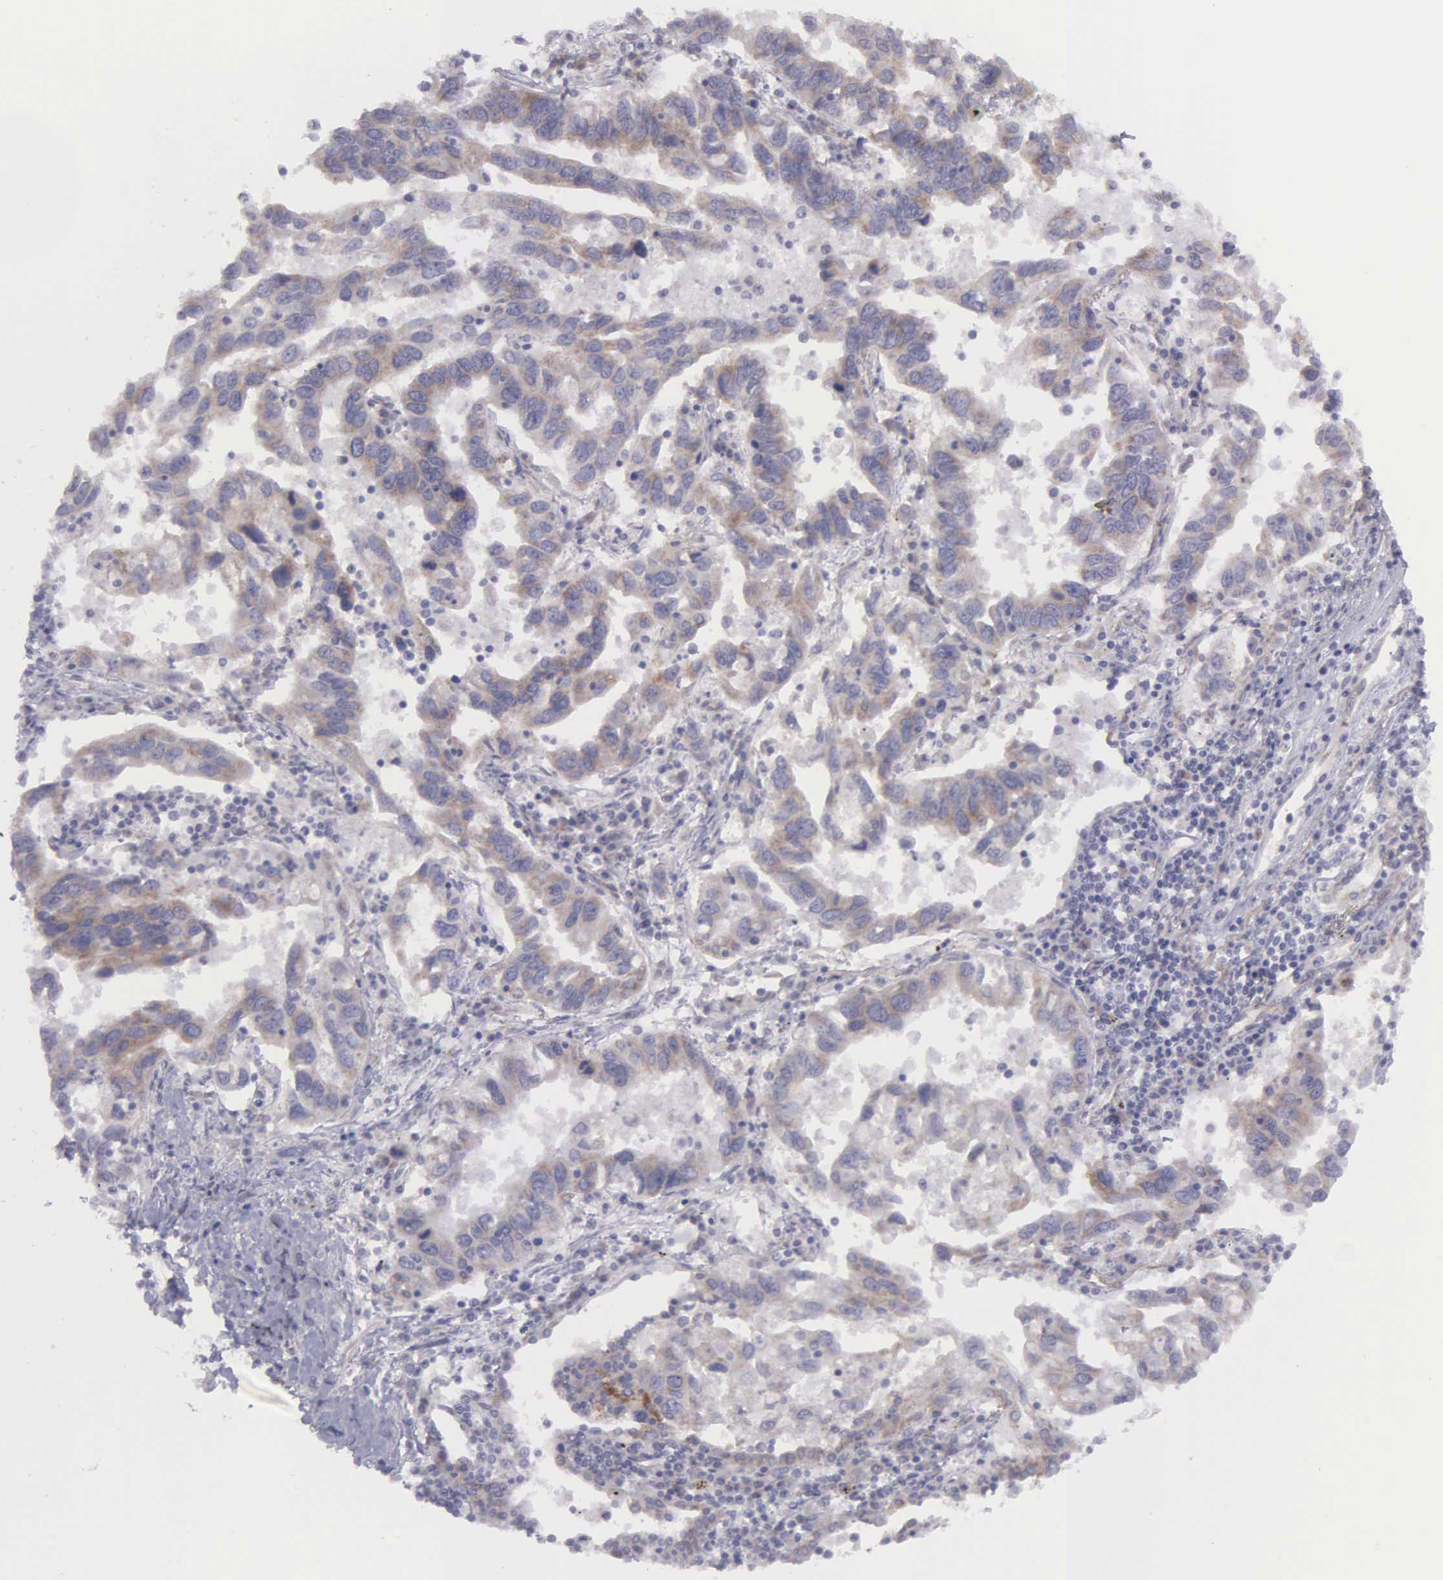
{"staining": {"intensity": "weak", "quantity": "25%-75%", "location": "cytoplasmic/membranous"}, "tissue": "lung cancer", "cell_type": "Tumor cells", "image_type": "cancer", "snomed": [{"axis": "morphology", "description": "Adenocarcinoma, NOS"}, {"axis": "topography", "description": "Lung"}], "caption": "Tumor cells demonstrate low levels of weak cytoplasmic/membranous positivity in about 25%-75% of cells in human lung cancer (adenocarcinoma). The protein is stained brown, and the nuclei are stained in blue (DAB (3,3'-diaminobenzidine) IHC with brightfield microscopy, high magnification).", "gene": "SYNJ2BP", "patient": {"sex": "male", "age": 48}}